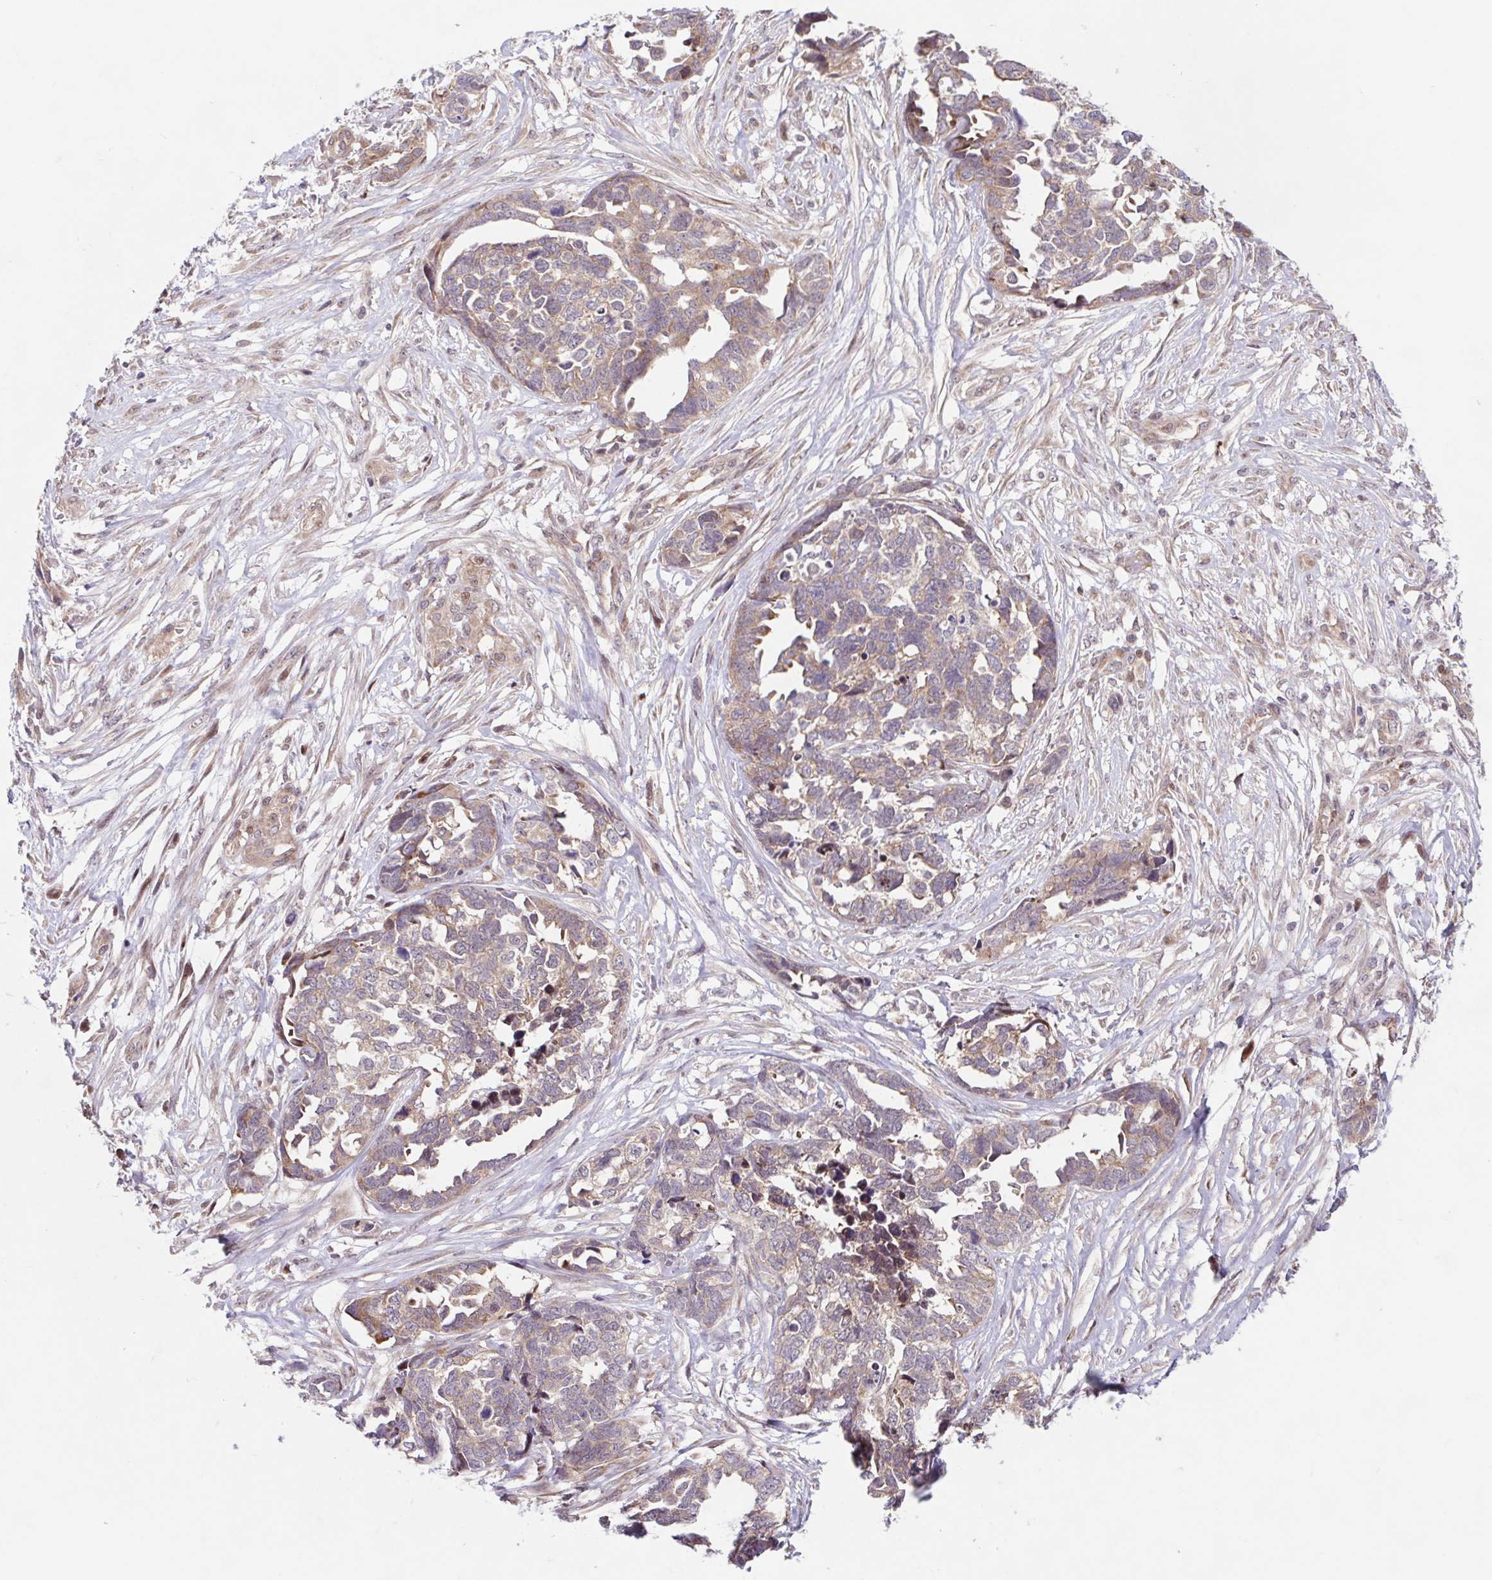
{"staining": {"intensity": "weak", "quantity": ">75%", "location": "cytoplasmic/membranous"}, "tissue": "ovarian cancer", "cell_type": "Tumor cells", "image_type": "cancer", "snomed": [{"axis": "morphology", "description": "Cystadenocarcinoma, serous, NOS"}, {"axis": "topography", "description": "Ovary"}], "caption": "A brown stain shows weak cytoplasmic/membranous expression of a protein in human ovarian cancer (serous cystadenocarcinoma) tumor cells.", "gene": "HFE", "patient": {"sex": "female", "age": 69}}